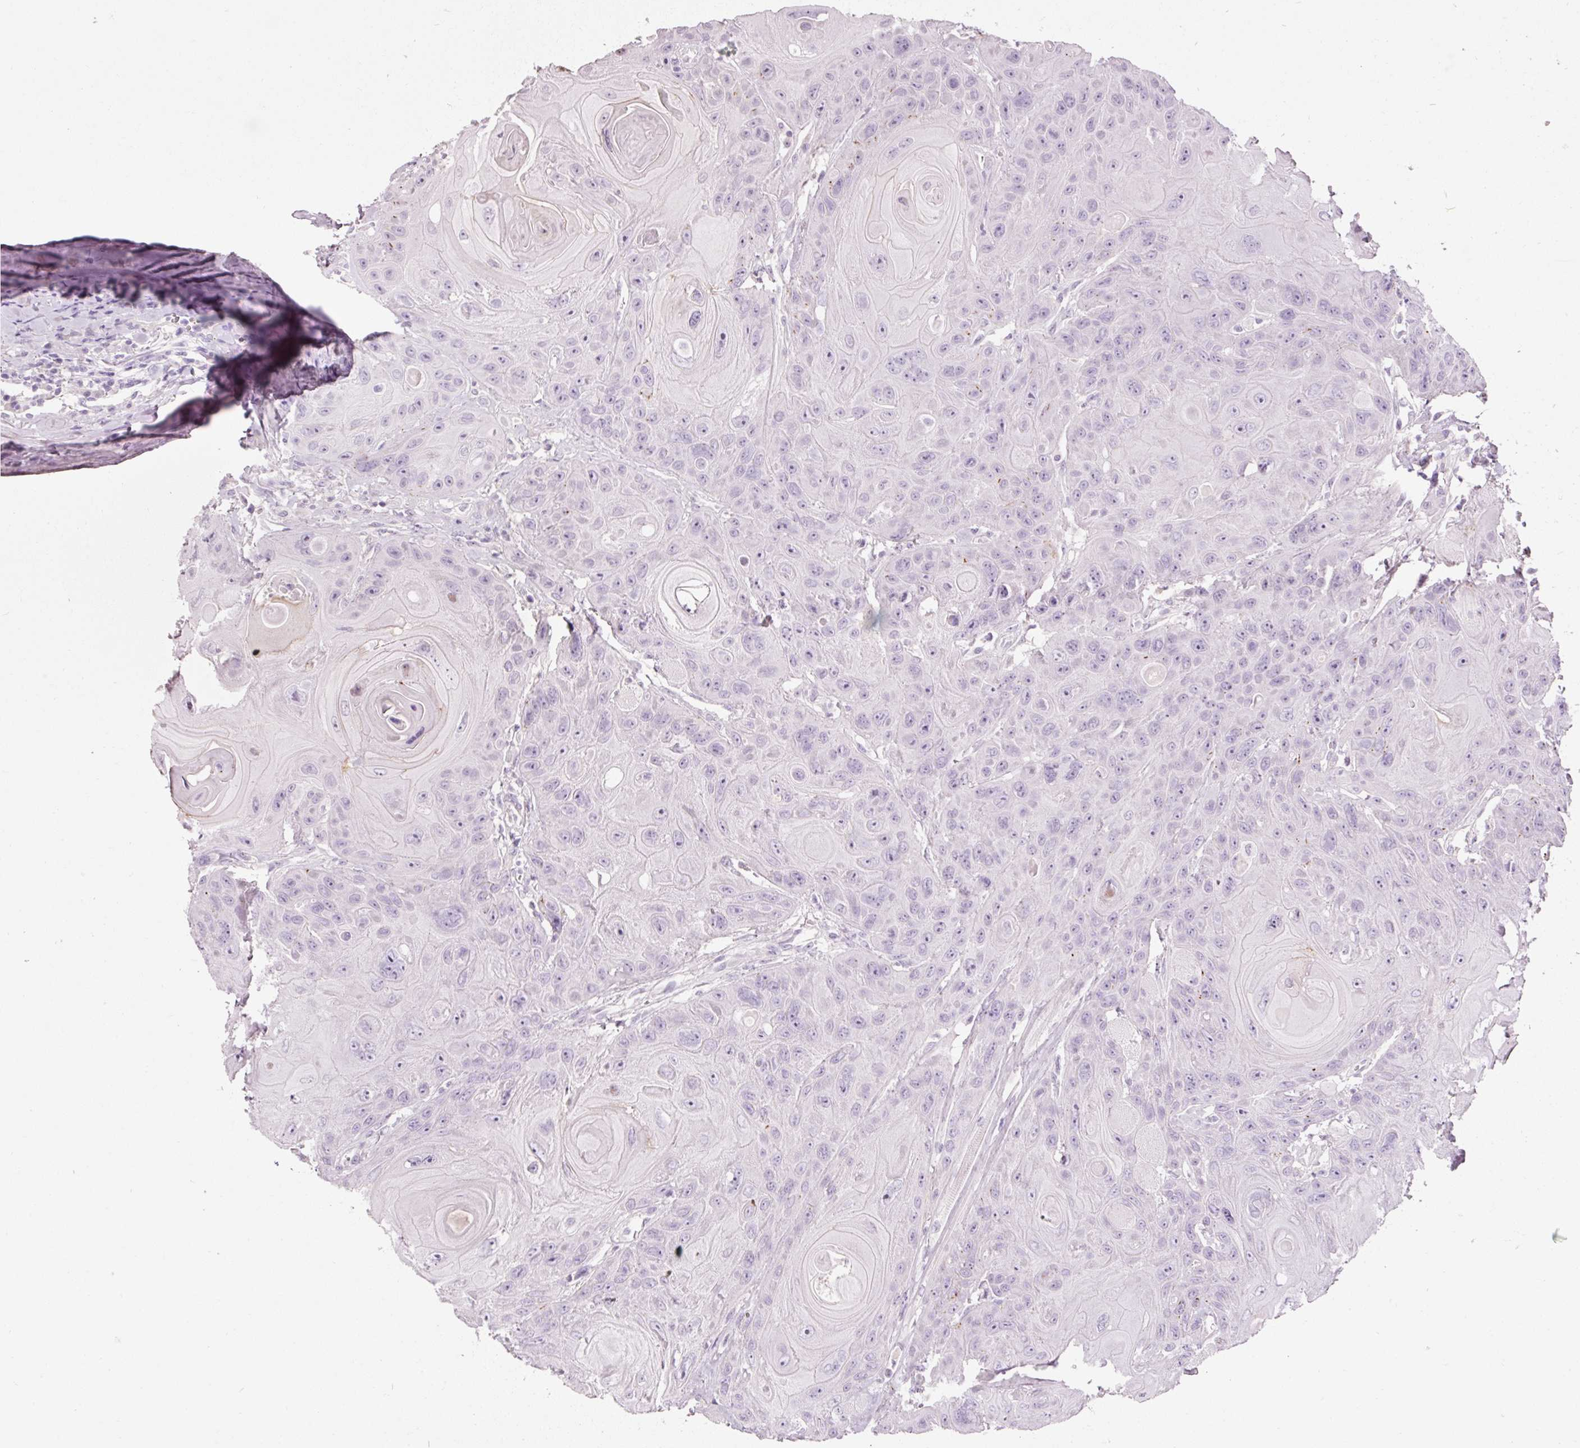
{"staining": {"intensity": "negative", "quantity": "none", "location": "none"}, "tissue": "head and neck cancer", "cell_type": "Tumor cells", "image_type": "cancer", "snomed": [{"axis": "morphology", "description": "Squamous cell carcinoma, NOS"}, {"axis": "topography", "description": "Head-Neck"}], "caption": "Immunohistochemistry histopathology image of human squamous cell carcinoma (head and neck) stained for a protein (brown), which displays no expression in tumor cells. (DAB (3,3'-diaminobenzidine) immunohistochemistry visualized using brightfield microscopy, high magnification).", "gene": "MUC5AC", "patient": {"sex": "female", "age": 59}}